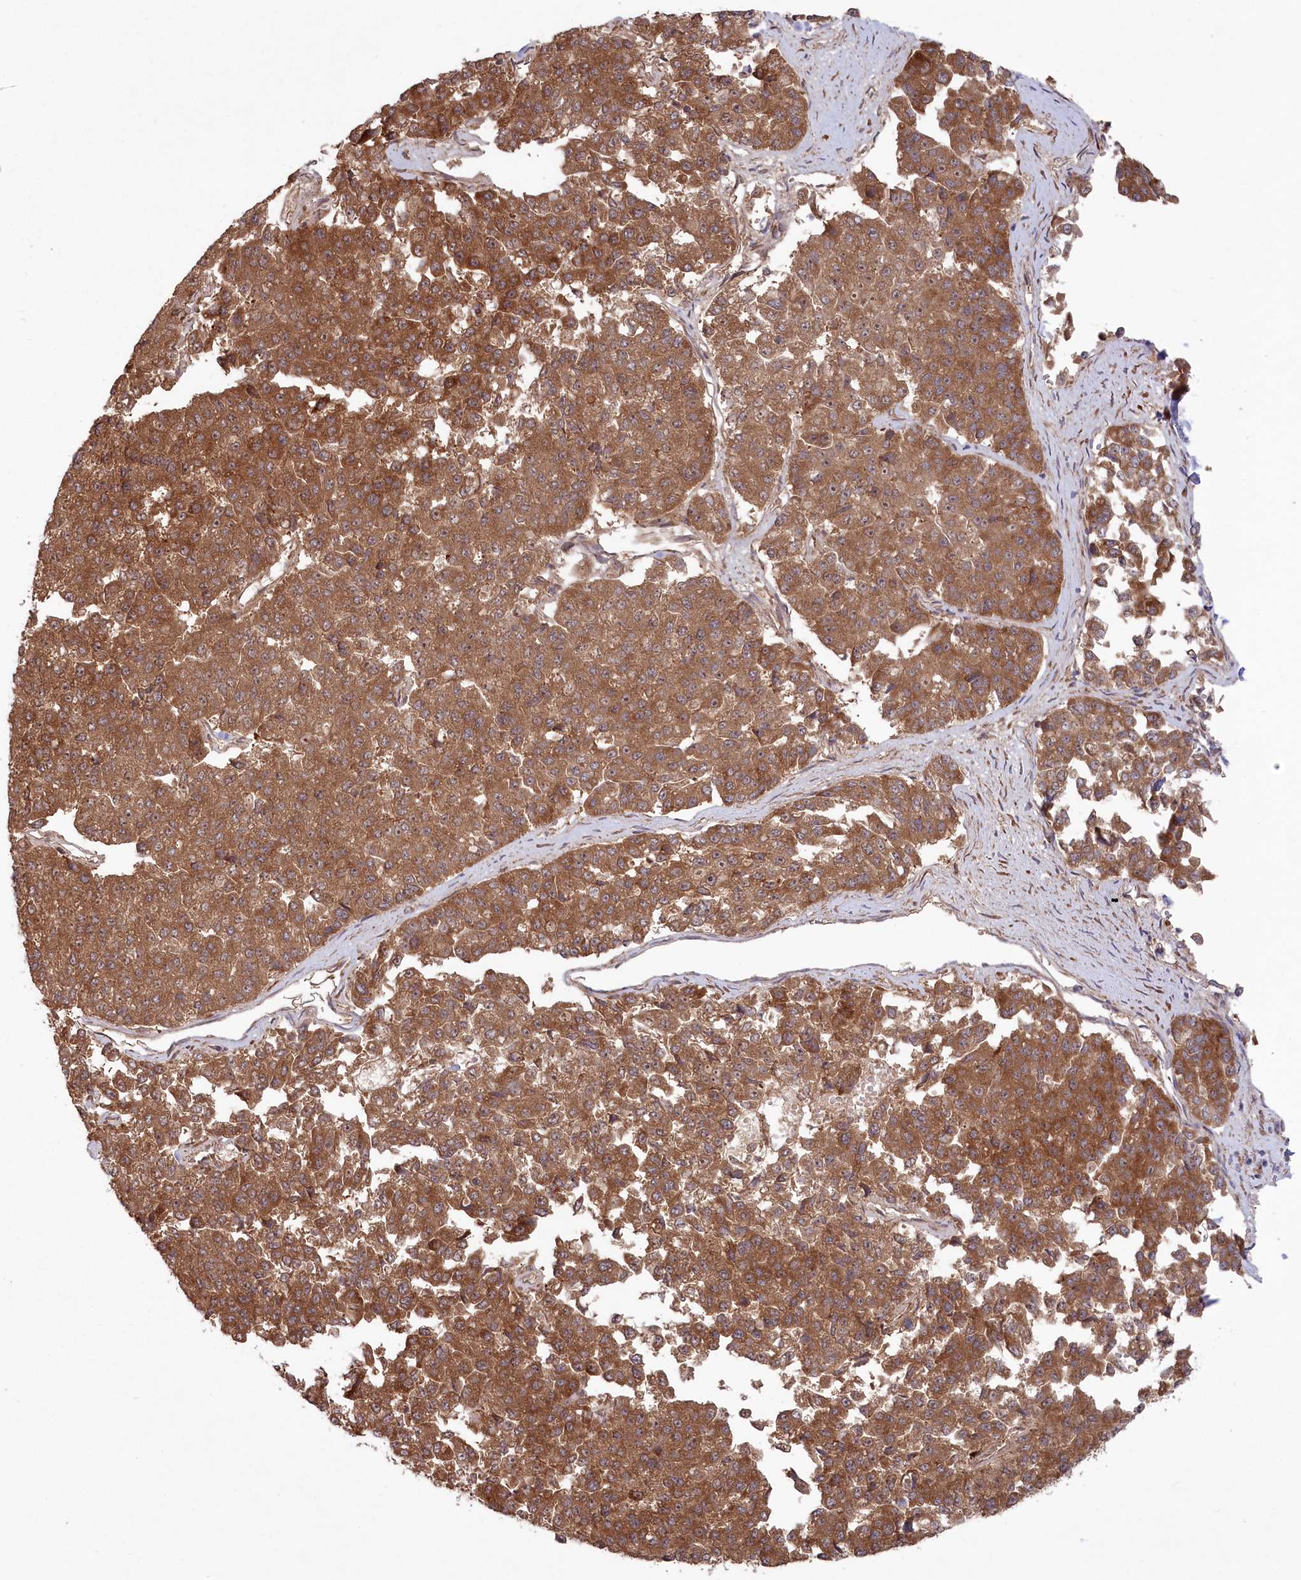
{"staining": {"intensity": "moderate", "quantity": ">75%", "location": "cytoplasmic/membranous,nuclear"}, "tissue": "pancreatic cancer", "cell_type": "Tumor cells", "image_type": "cancer", "snomed": [{"axis": "morphology", "description": "Adenocarcinoma, NOS"}, {"axis": "topography", "description": "Pancreas"}], "caption": "A photomicrograph of pancreatic cancer stained for a protein demonstrates moderate cytoplasmic/membranous and nuclear brown staining in tumor cells. Using DAB (brown) and hematoxylin (blue) stains, captured at high magnification using brightfield microscopy.", "gene": "TBCA", "patient": {"sex": "male", "age": 50}}